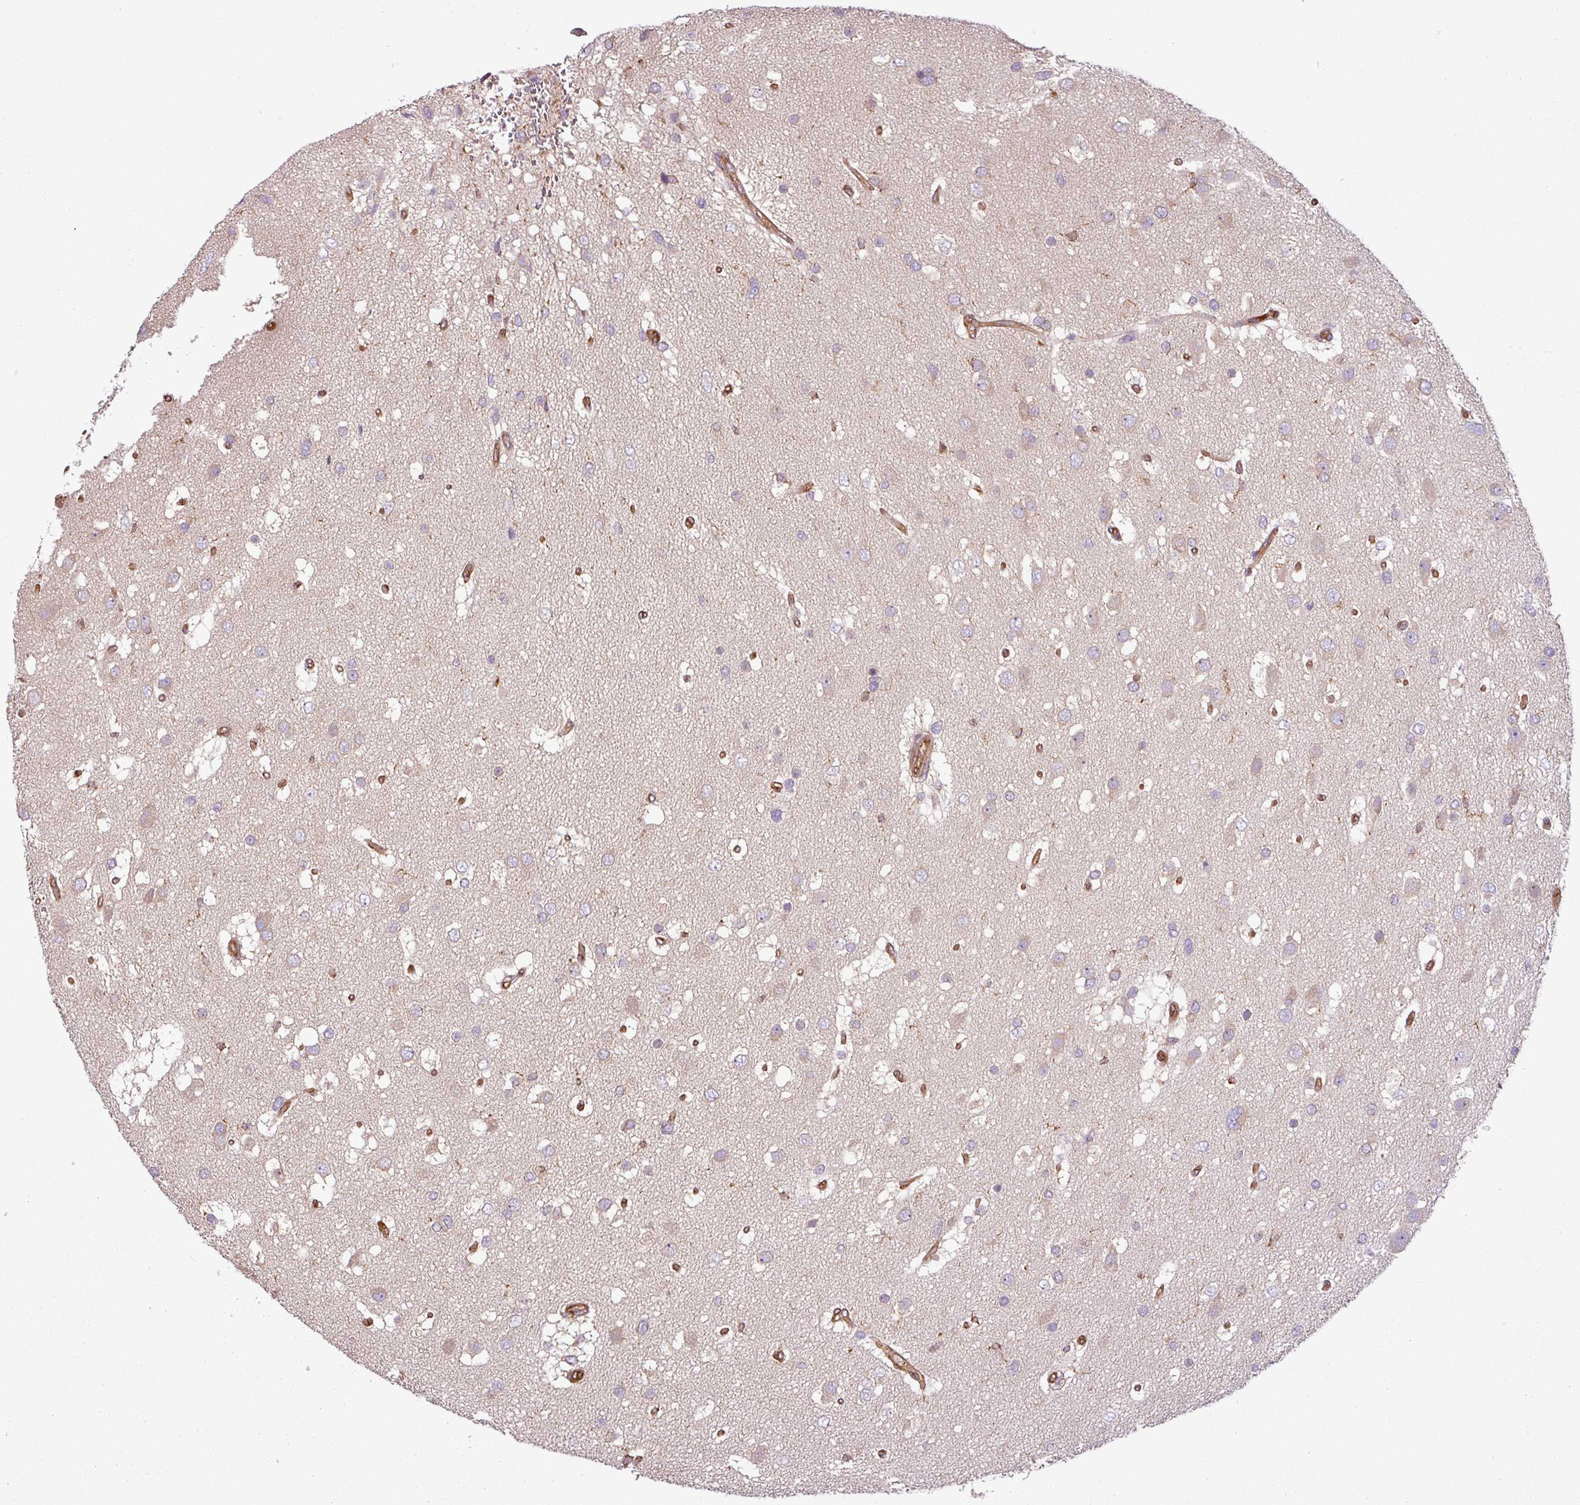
{"staining": {"intensity": "negative", "quantity": "none", "location": "none"}, "tissue": "glioma", "cell_type": "Tumor cells", "image_type": "cancer", "snomed": [{"axis": "morphology", "description": "Glioma, malignant, High grade"}, {"axis": "topography", "description": "Brain"}], "caption": "There is no significant expression in tumor cells of malignant glioma (high-grade).", "gene": "PACSIN2", "patient": {"sex": "male", "age": 53}}